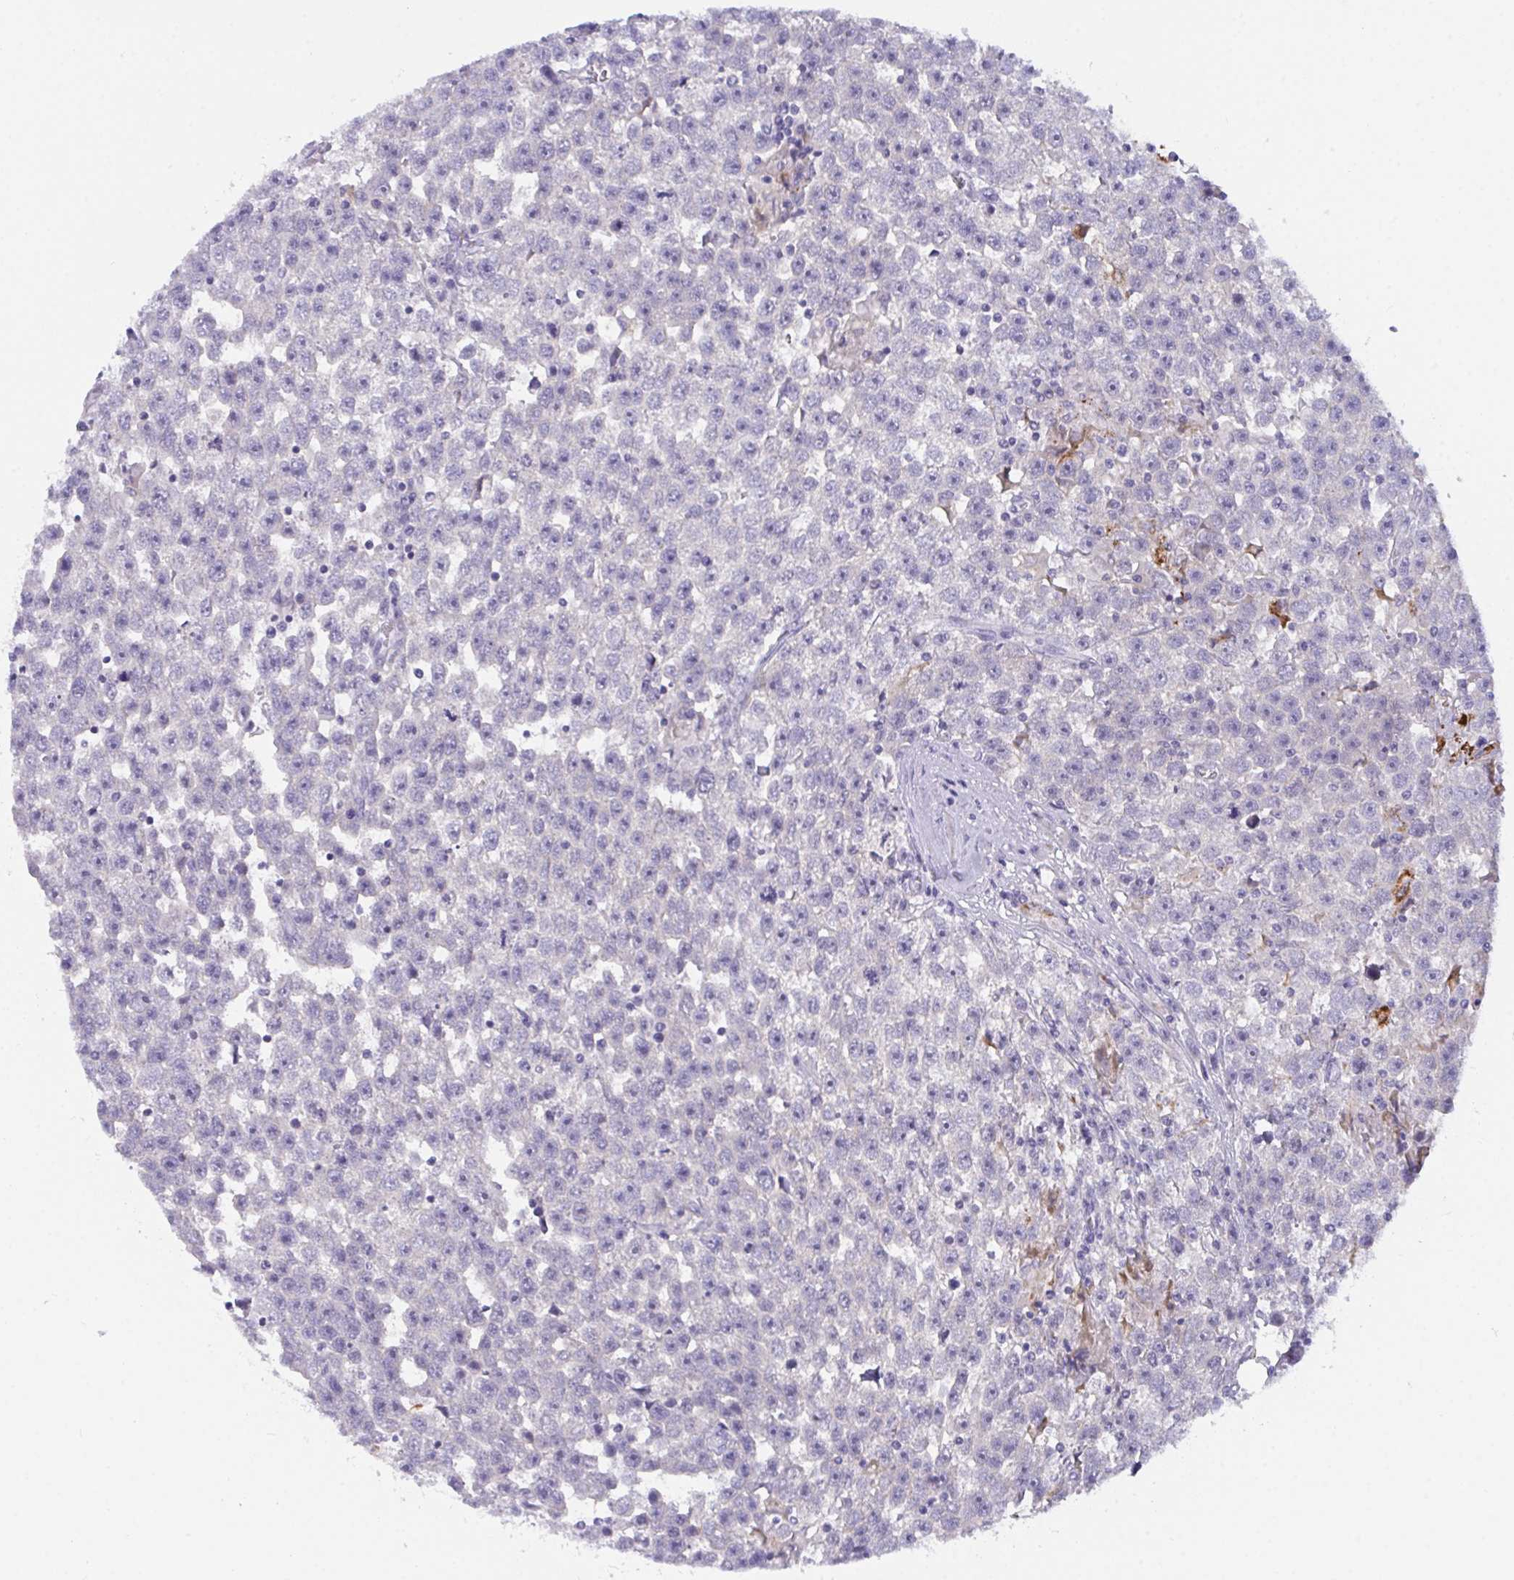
{"staining": {"intensity": "negative", "quantity": "none", "location": "none"}, "tissue": "testis cancer", "cell_type": "Tumor cells", "image_type": "cancer", "snomed": [{"axis": "morphology", "description": "Seminoma, NOS"}, {"axis": "topography", "description": "Testis"}], "caption": "Tumor cells are negative for protein expression in human testis seminoma.", "gene": "SEMA6B", "patient": {"sex": "male", "age": 31}}